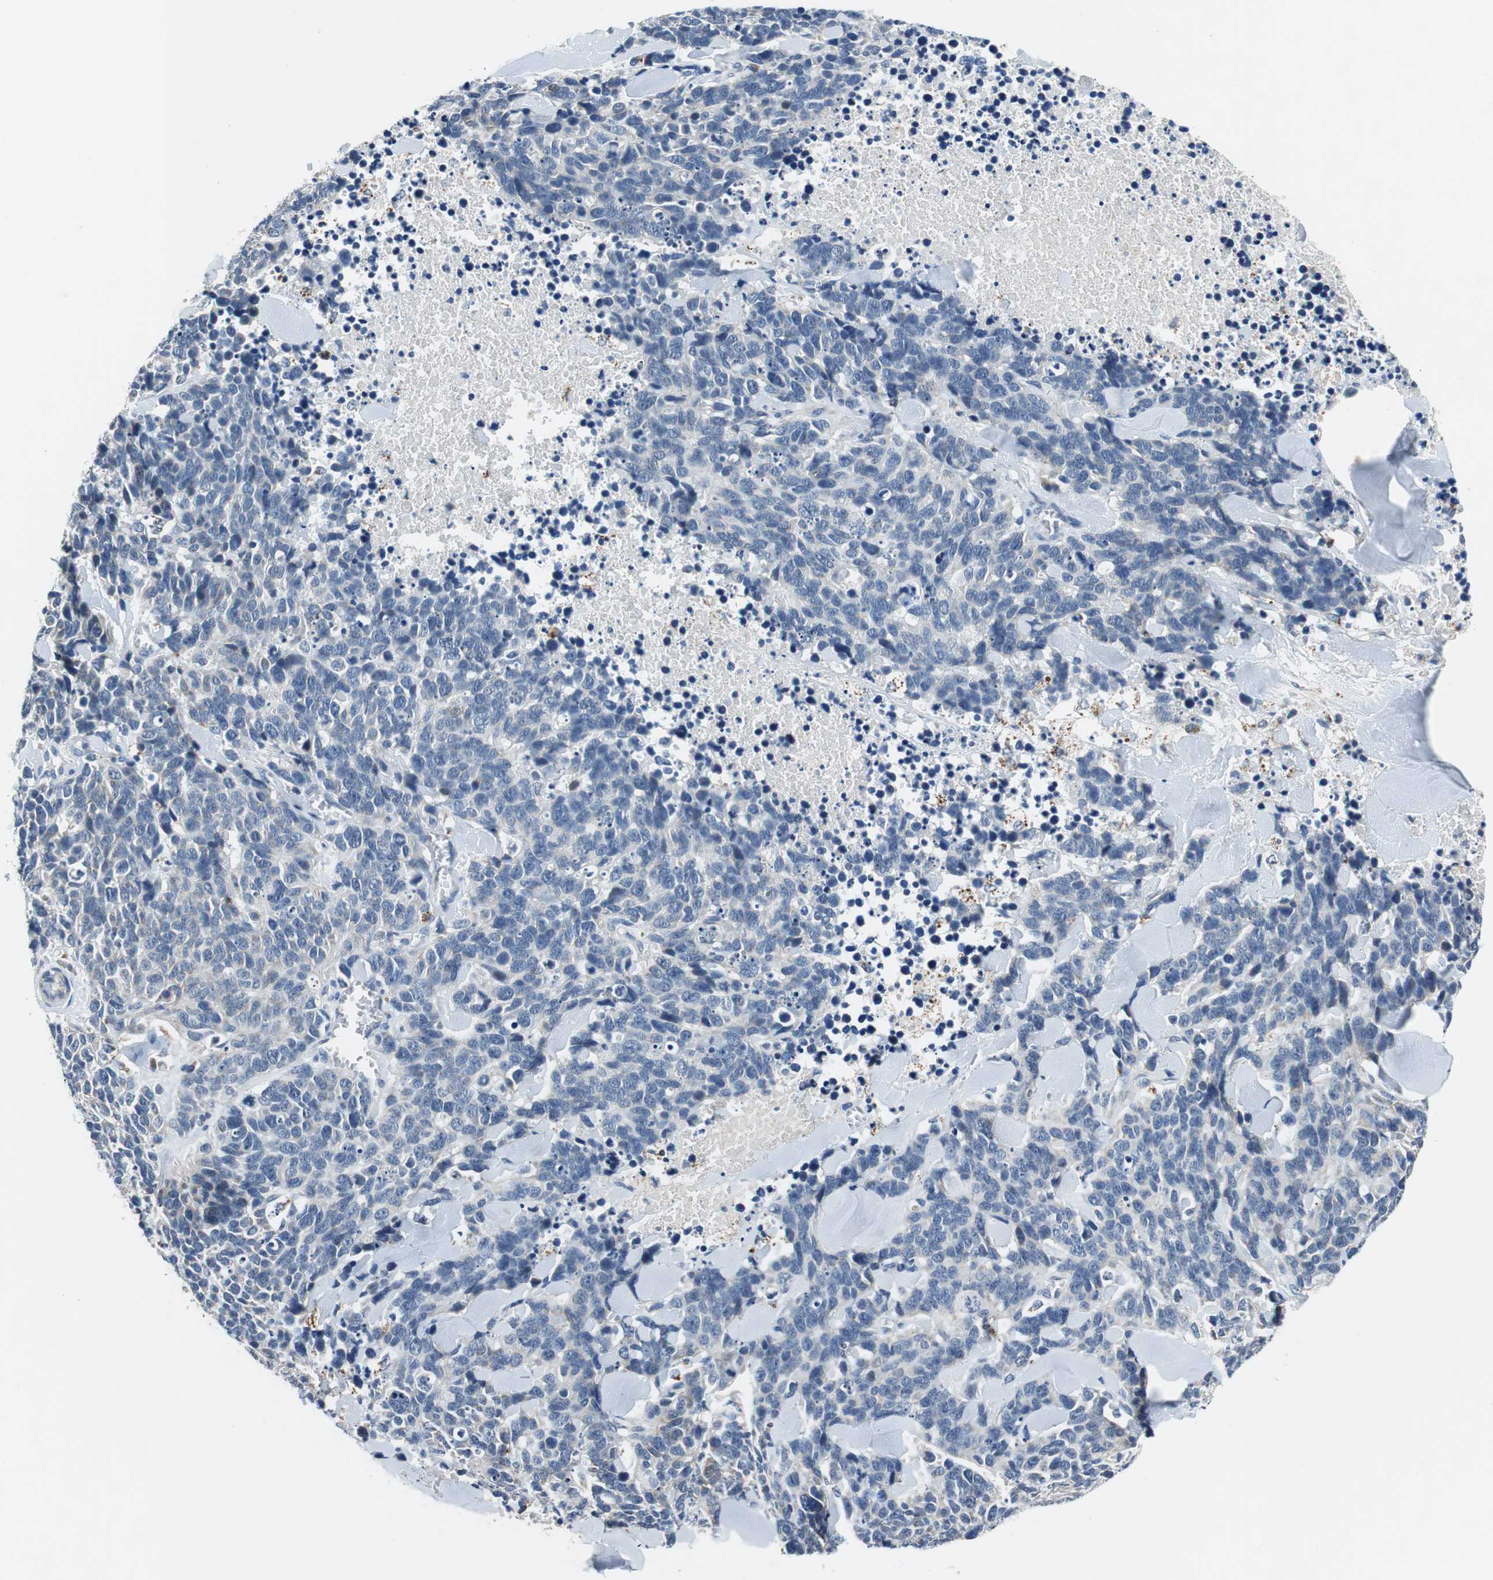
{"staining": {"intensity": "weak", "quantity": "<25%", "location": "cytoplasmic/membranous"}, "tissue": "lung cancer", "cell_type": "Tumor cells", "image_type": "cancer", "snomed": [{"axis": "morphology", "description": "Neoplasm, malignant, NOS"}, {"axis": "topography", "description": "Lung"}], "caption": "Image shows no protein positivity in tumor cells of lung cancer (malignant neoplasm) tissue.", "gene": "NLGN1", "patient": {"sex": "female", "age": 58}}